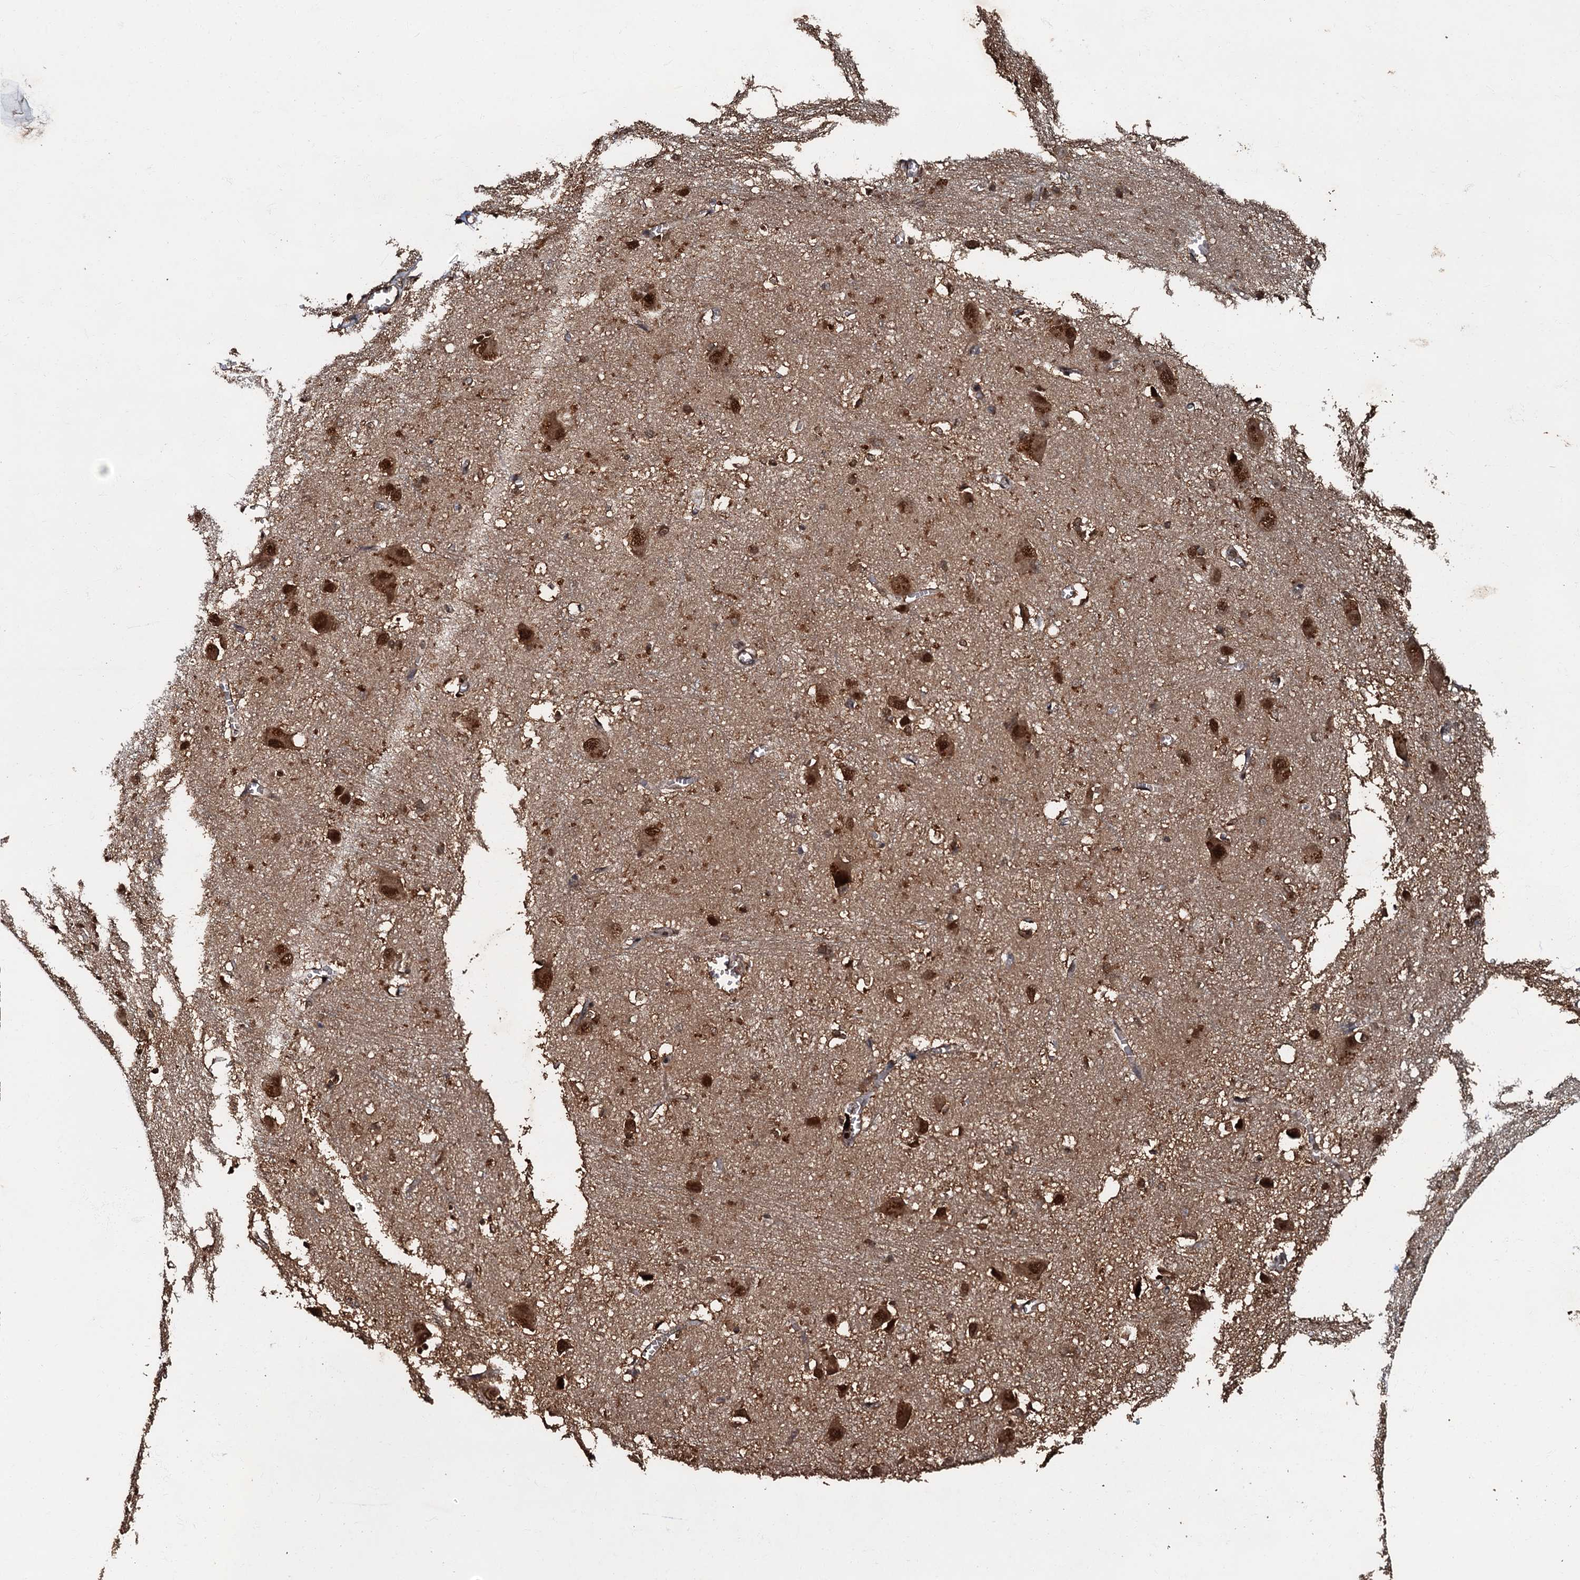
{"staining": {"intensity": "moderate", "quantity": "25%-75%", "location": "cytoplasmic/membranous,nuclear"}, "tissue": "caudate", "cell_type": "Glial cells", "image_type": "normal", "snomed": [{"axis": "morphology", "description": "Normal tissue, NOS"}, {"axis": "topography", "description": "Lateral ventricle wall"}], "caption": "Glial cells demonstrate medium levels of moderate cytoplasmic/membranous,nuclear positivity in about 25%-75% of cells in unremarkable caudate. The staining was performed using DAB (3,3'-diaminobenzidine), with brown indicating positive protein expression. Nuclei are stained blue with hematoxylin.", "gene": "C18orf32", "patient": {"sex": "male", "age": 37}}